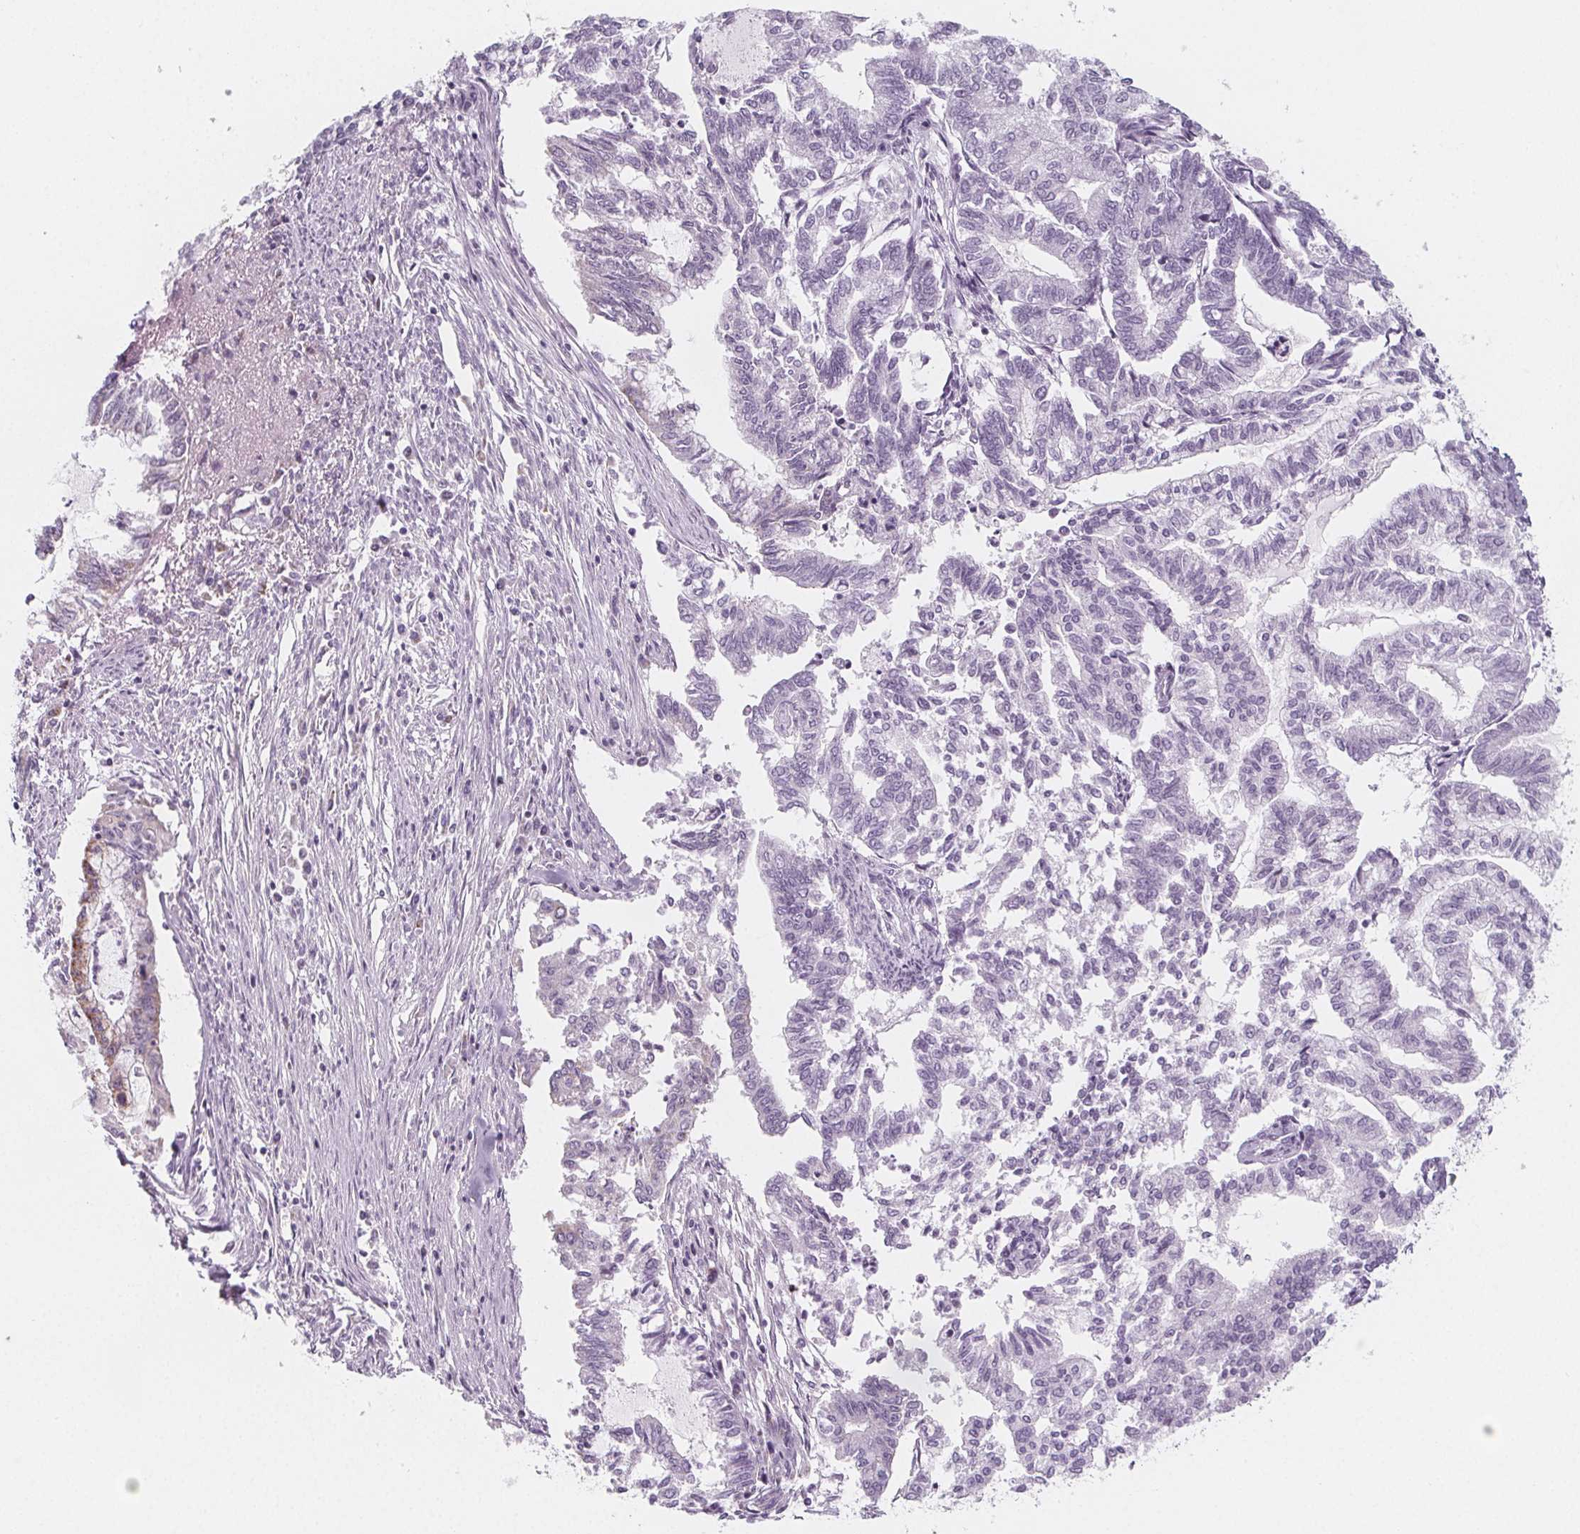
{"staining": {"intensity": "negative", "quantity": "none", "location": "none"}, "tissue": "endometrial cancer", "cell_type": "Tumor cells", "image_type": "cancer", "snomed": [{"axis": "morphology", "description": "Adenocarcinoma, NOS"}, {"axis": "topography", "description": "Endometrium"}], "caption": "The image demonstrates no staining of tumor cells in endometrial cancer.", "gene": "IL17C", "patient": {"sex": "female", "age": 79}}